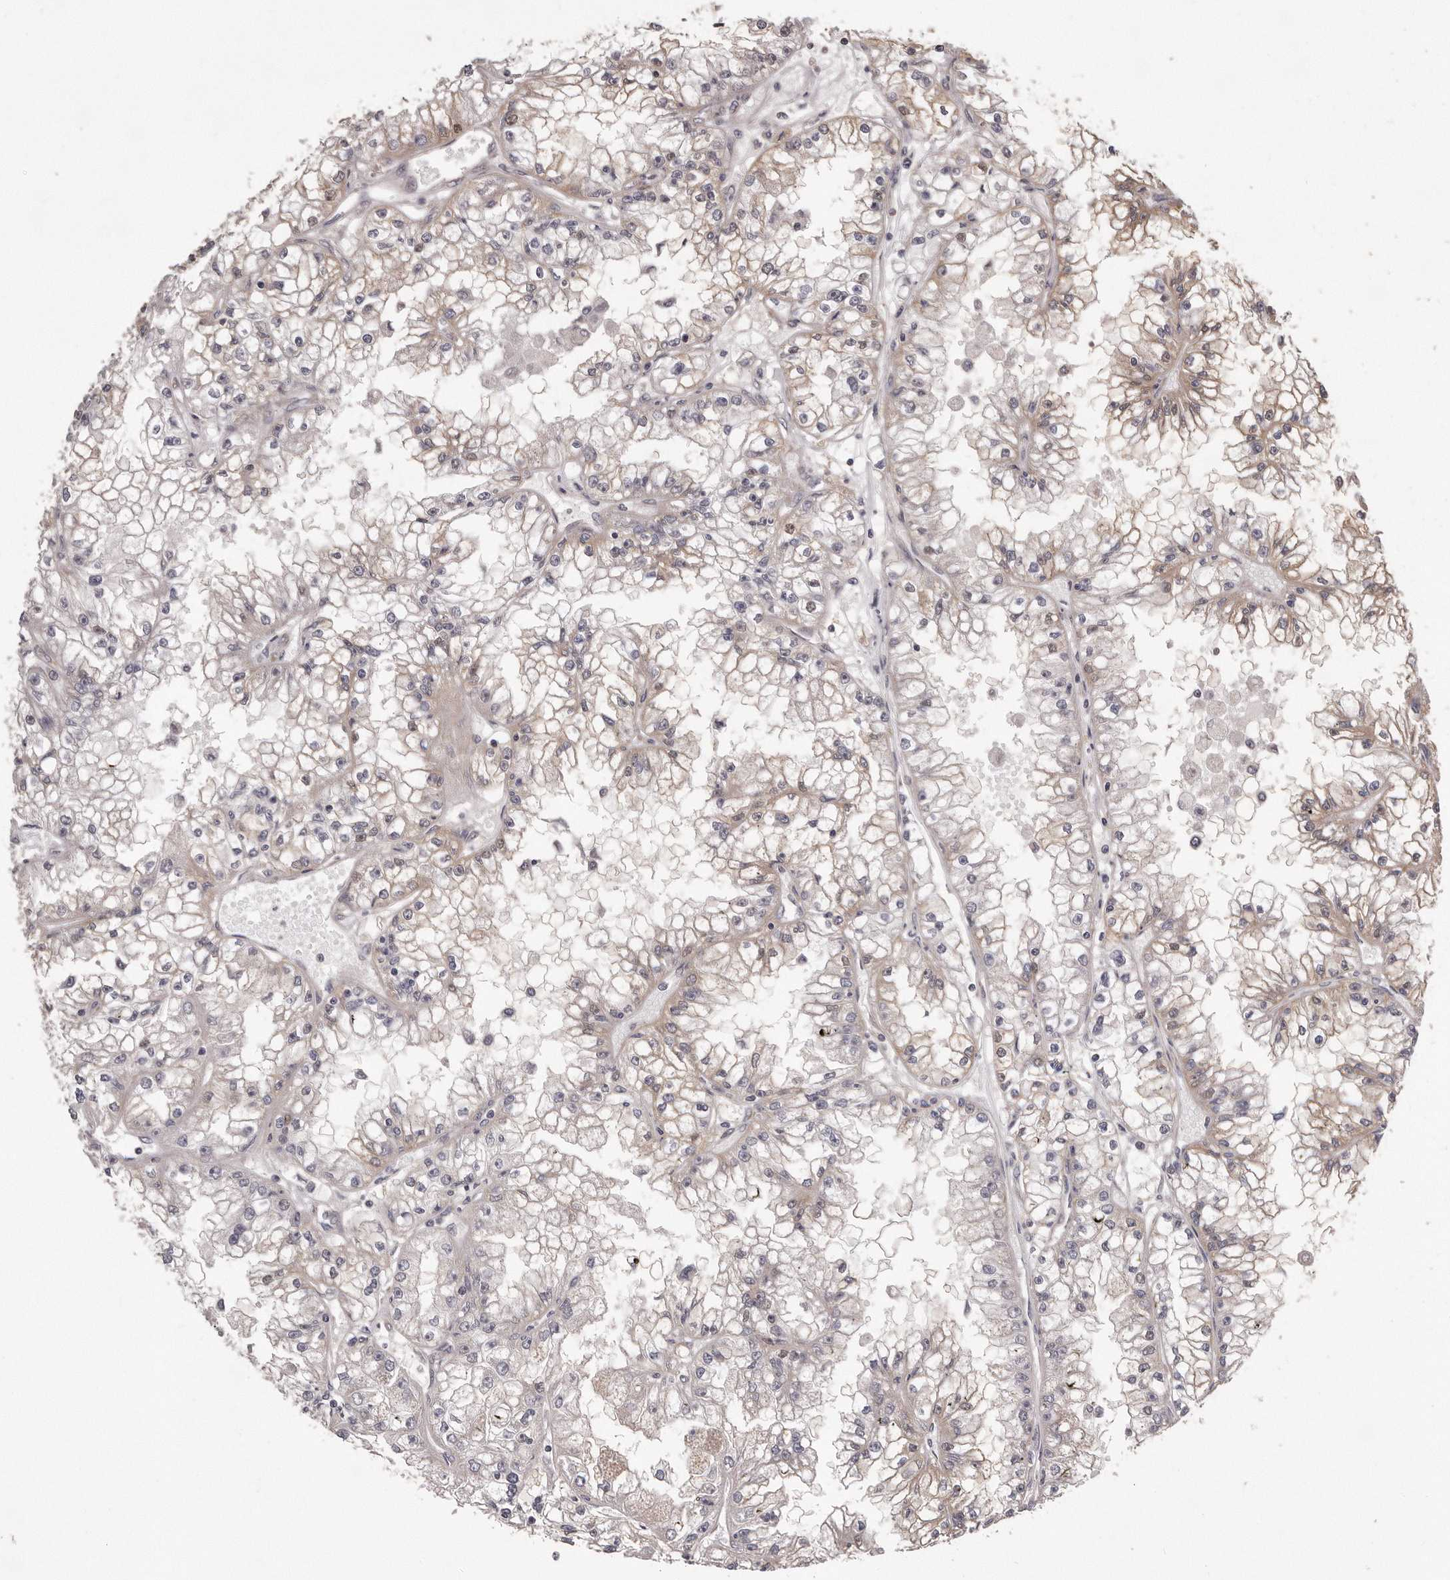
{"staining": {"intensity": "weak", "quantity": "25%-75%", "location": "cytoplasmic/membranous"}, "tissue": "renal cancer", "cell_type": "Tumor cells", "image_type": "cancer", "snomed": [{"axis": "morphology", "description": "Adenocarcinoma, NOS"}, {"axis": "topography", "description": "Kidney"}], "caption": "Protein expression by immunohistochemistry (IHC) exhibits weak cytoplasmic/membranous staining in approximately 25%-75% of tumor cells in renal cancer.", "gene": "ARMCX1", "patient": {"sex": "male", "age": 56}}